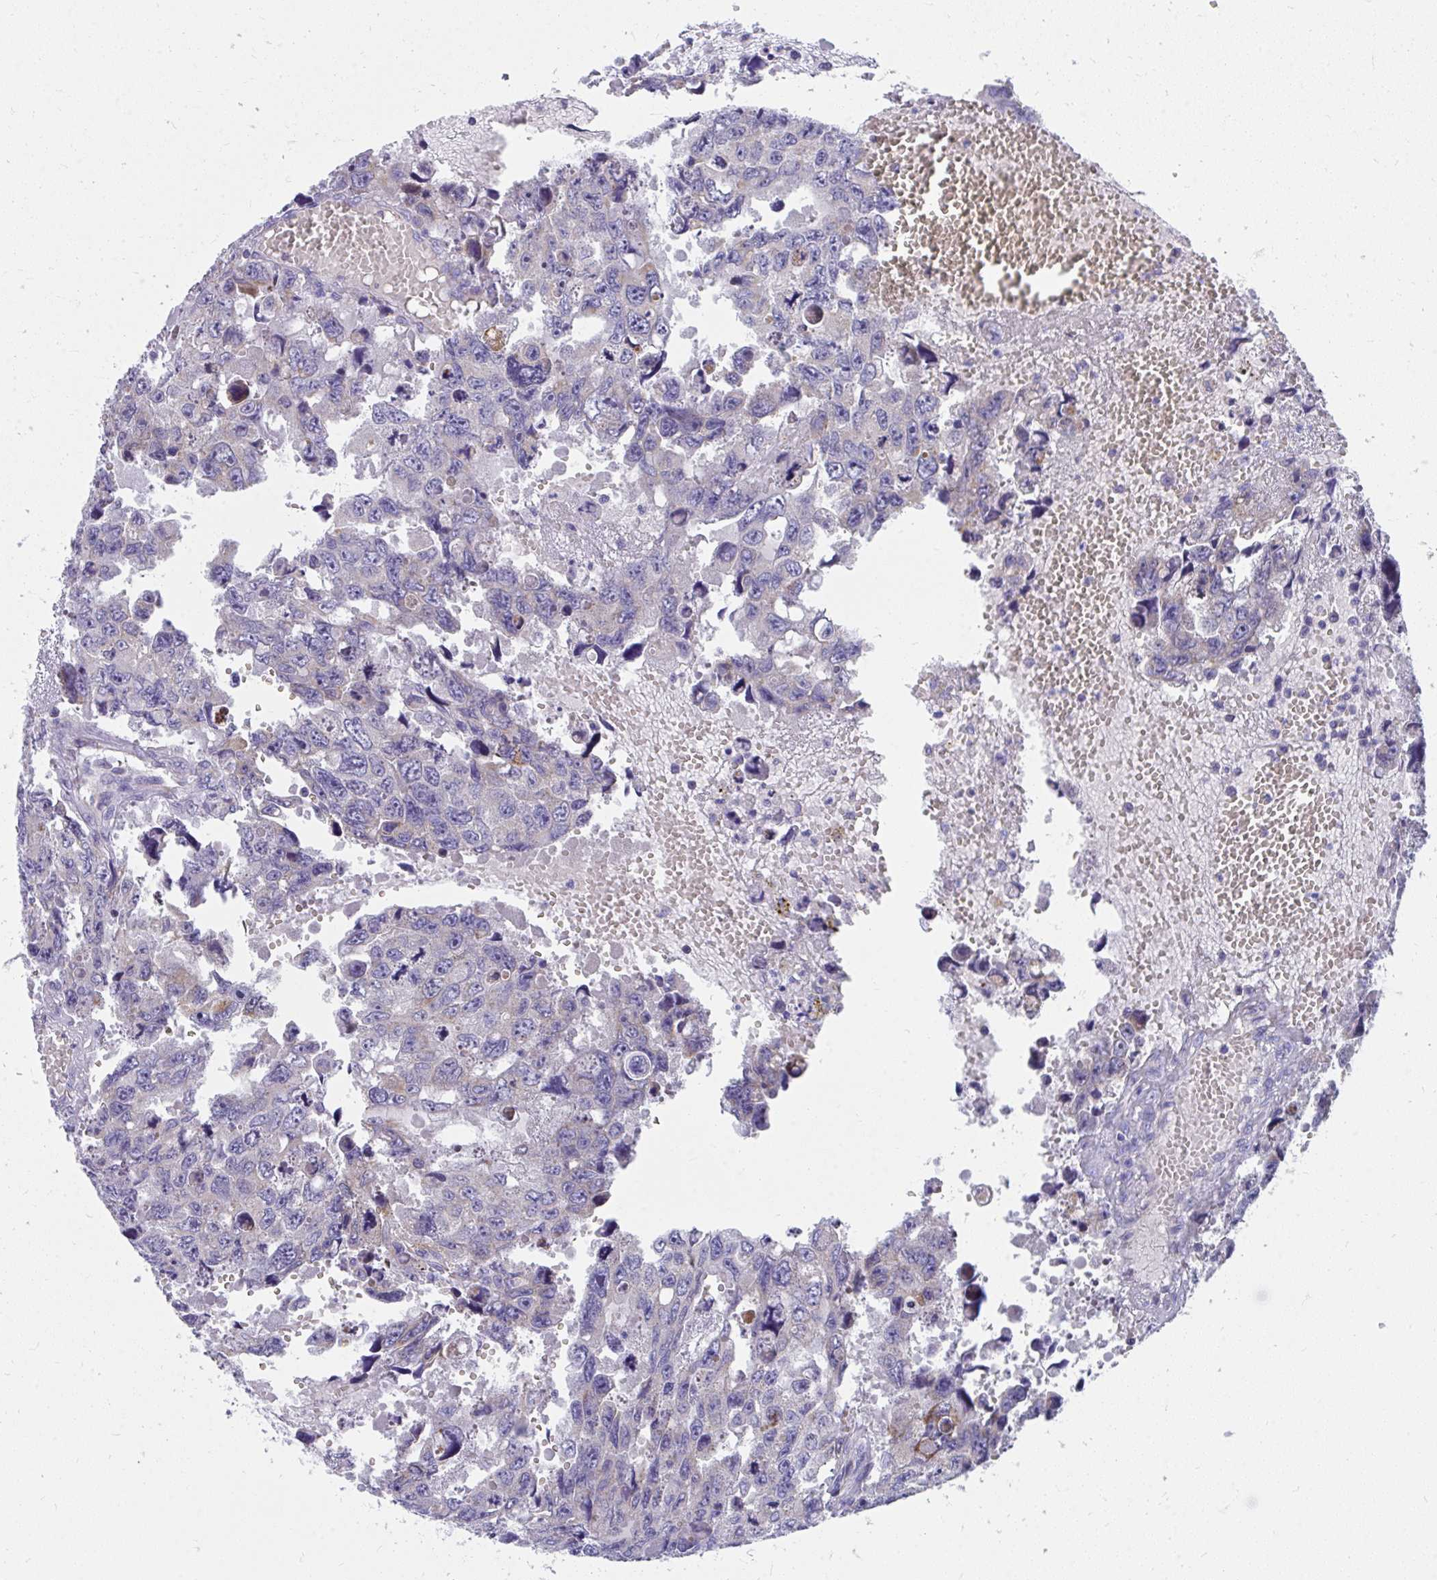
{"staining": {"intensity": "moderate", "quantity": "<25%", "location": "cytoplasmic/membranous"}, "tissue": "testis cancer", "cell_type": "Tumor cells", "image_type": "cancer", "snomed": [{"axis": "morphology", "description": "Seminoma, NOS"}, {"axis": "topography", "description": "Testis"}], "caption": "Testis seminoma stained with DAB IHC displays low levels of moderate cytoplasmic/membranous staining in about <25% of tumor cells.", "gene": "IL37", "patient": {"sex": "male", "age": 26}}